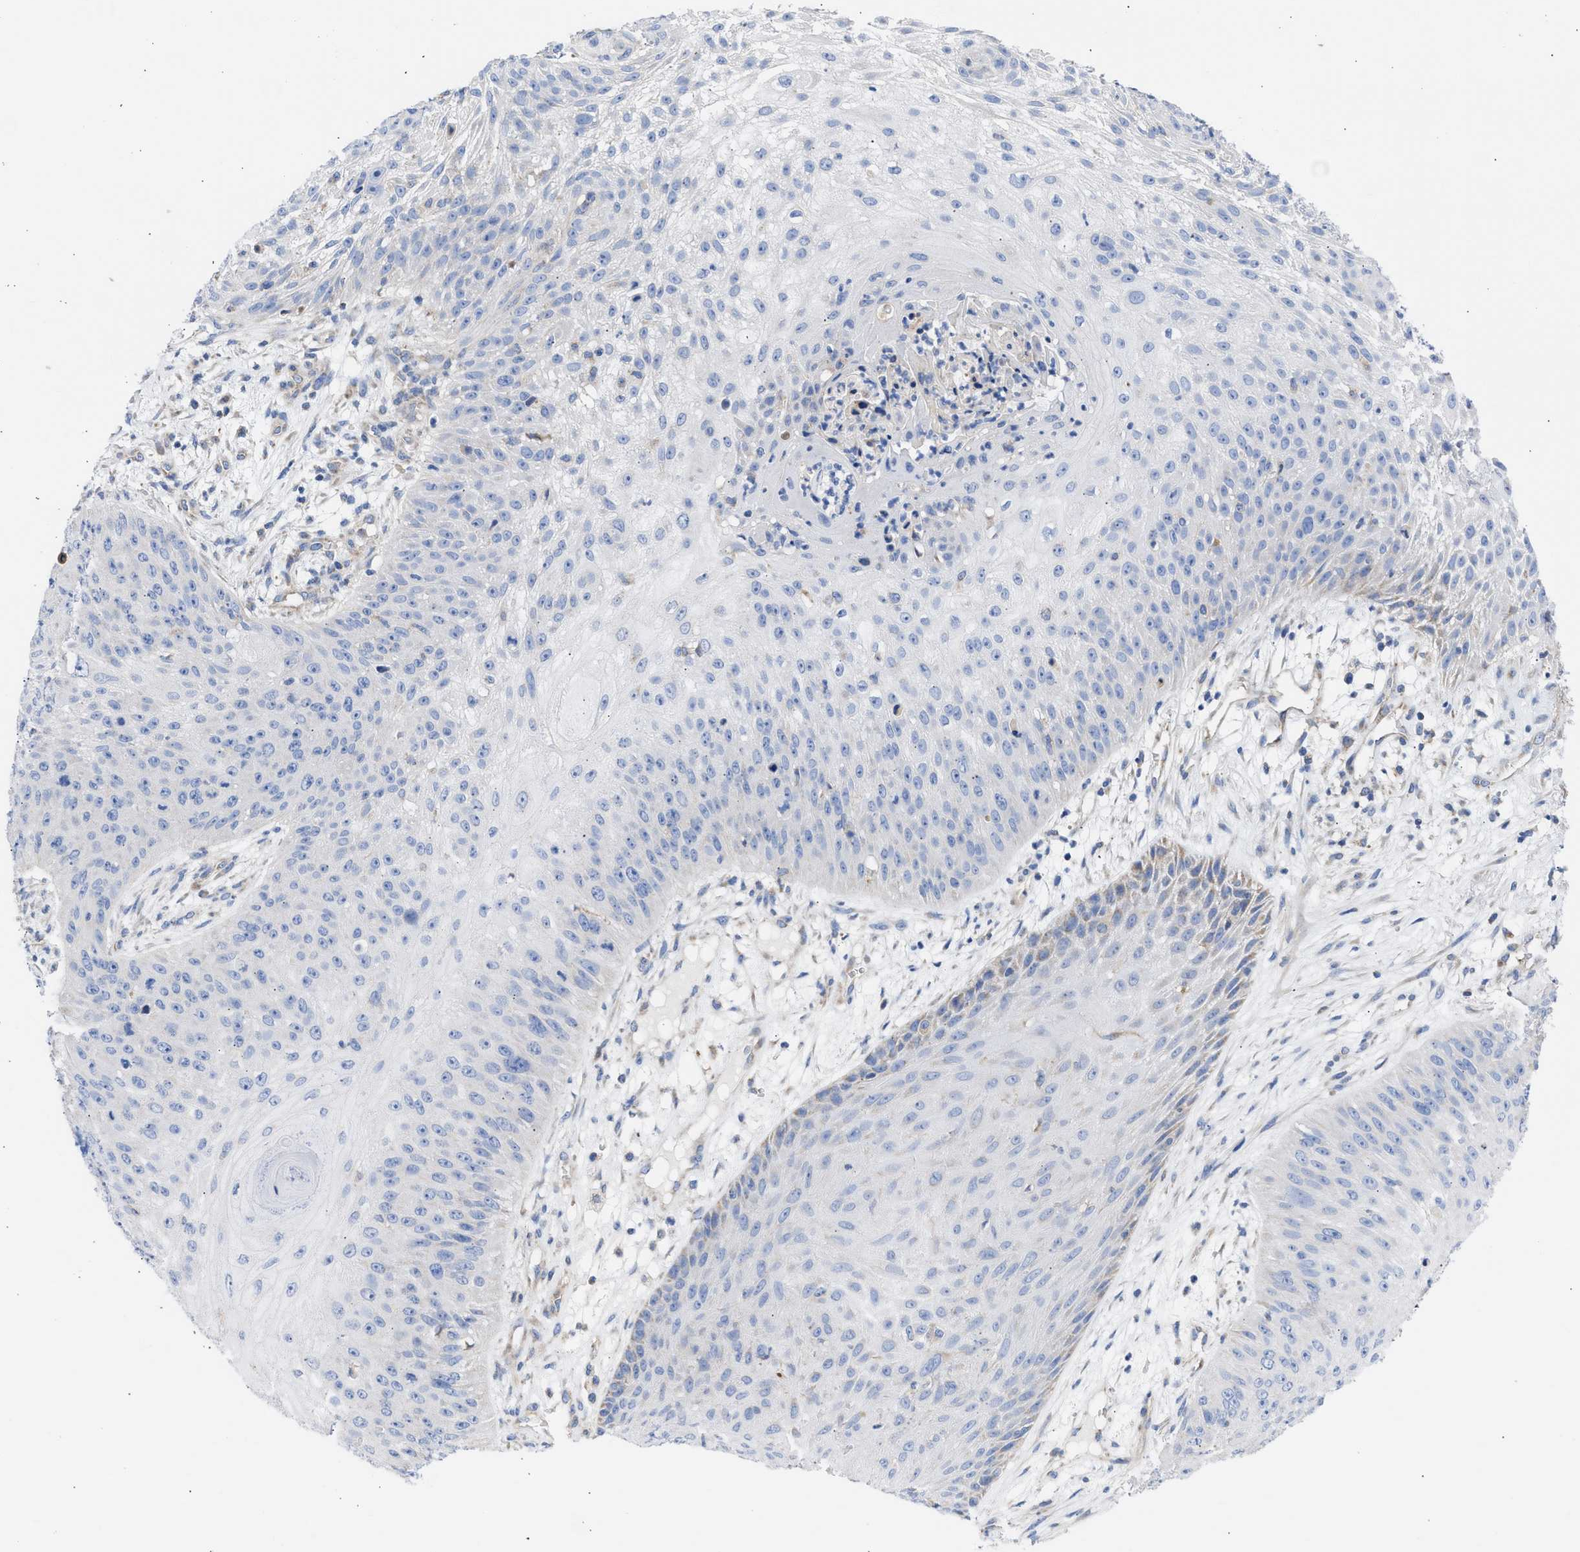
{"staining": {"intensity": "weak", "quantity": "<25%", "location": "cytoplasmic/membranous"}, "tissue": "skin cancer", "cell_type": "Tumor cells", "image_type": "cancer", "snomed": [{"axis": "morphology", "description": "Squamous cell carcinoma, NOS"}, {"axis": "topography", "description": "Skin"}], "caption": "The micrograph demonstrates no staining of tumor cells in squamous cell carcinoma (skin).", "gene": "BTG3", "patient": {"sex": "female", "age": 80}}